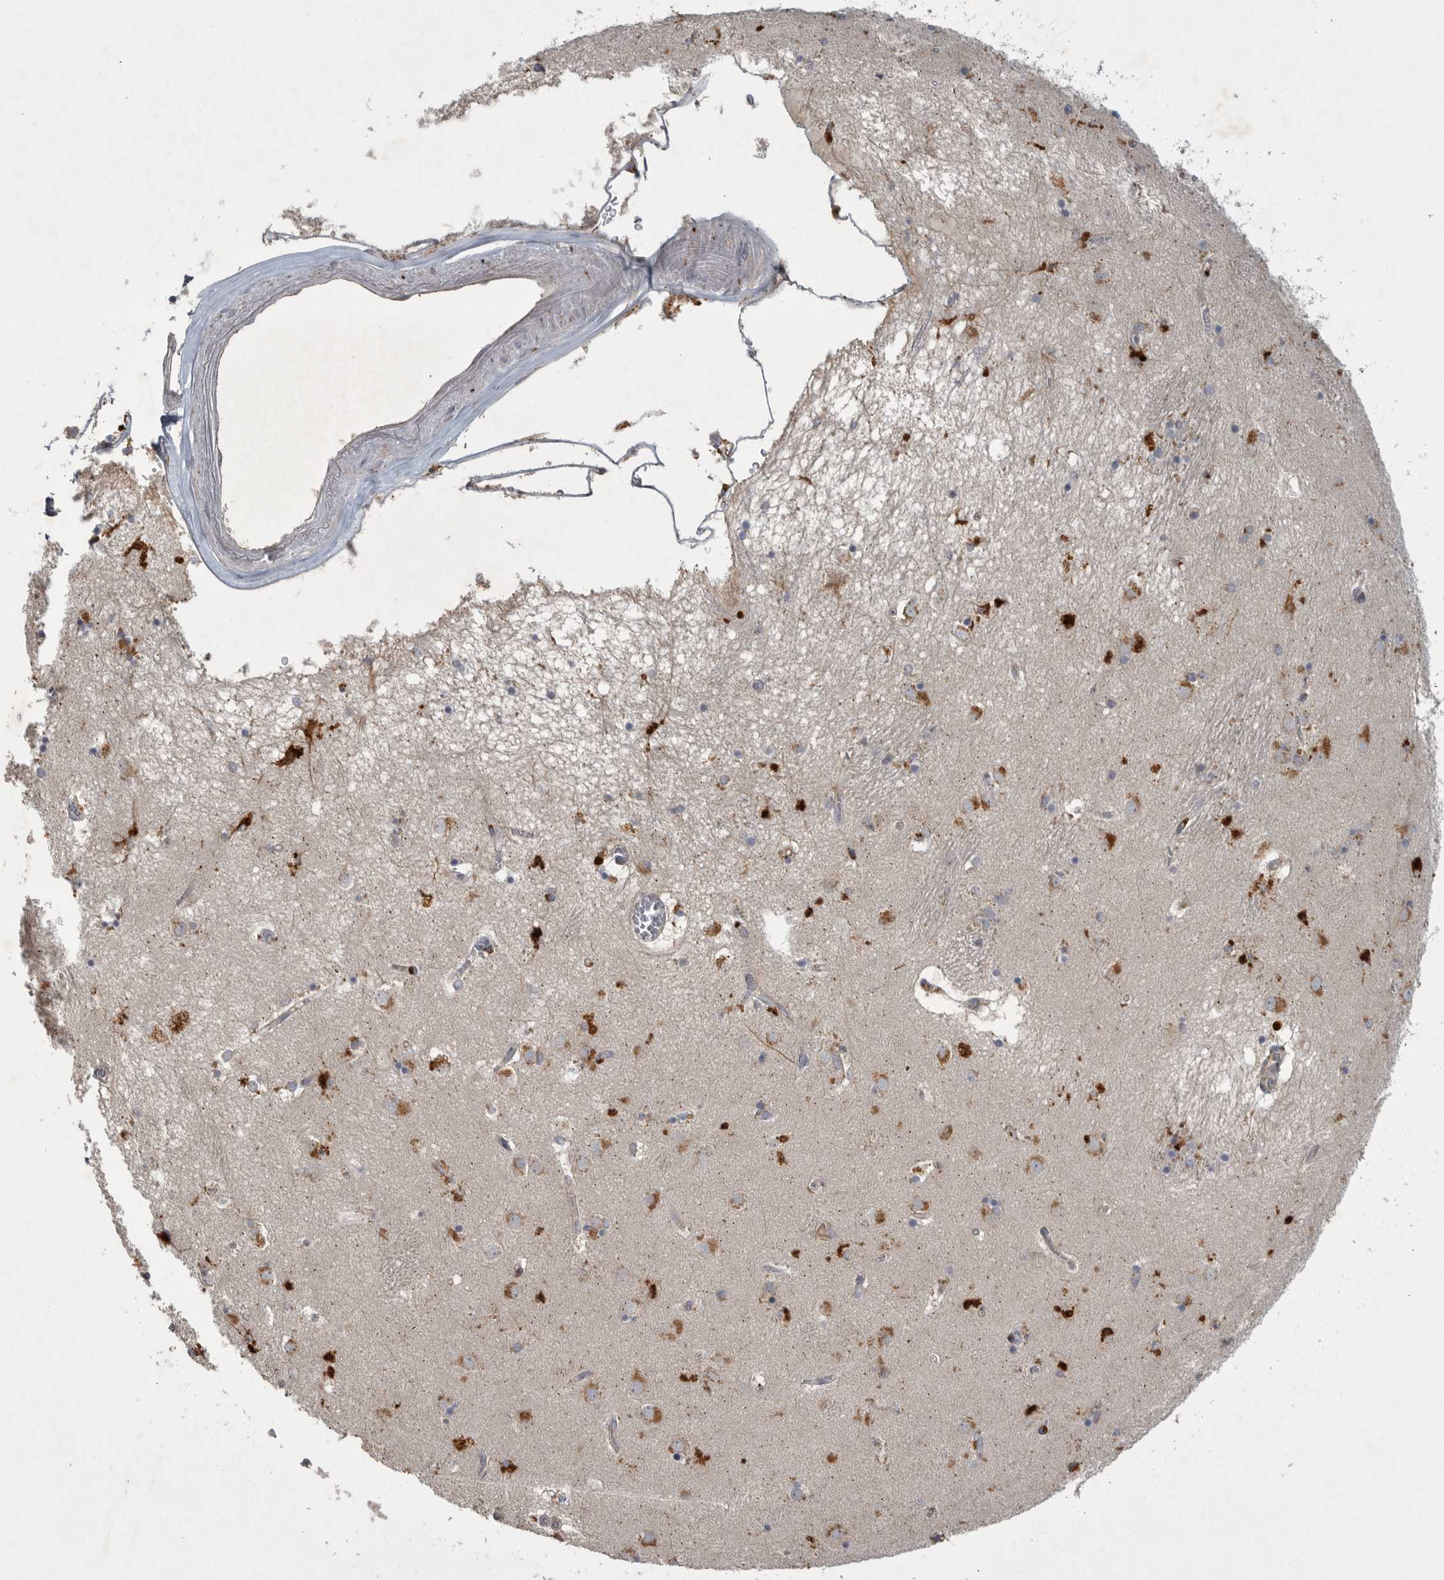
{"staining": {"intensity": "strong", "quantity": "25%-75%", "location": "cytoplasmic/membranous"}, "tissue": "caudate", "cell_type": "Glial cells", "image_type": "normal", "snomed": [{"axis": "morphology", "description": "Normal tissue, NOS"}, {"axis": "topography", "description": "Lateral ventricle wall"}], "caption": "Immunohistochemical staining of normal caudate reveals high levels of strong cytoplasmic/membranous staining in about 25%-75% of glial cells. The protein is shown in brown color, while the nuclei are stained blue.", "gene": "LAMTOR3", "patient": {"sex": "male", "age": 70}}